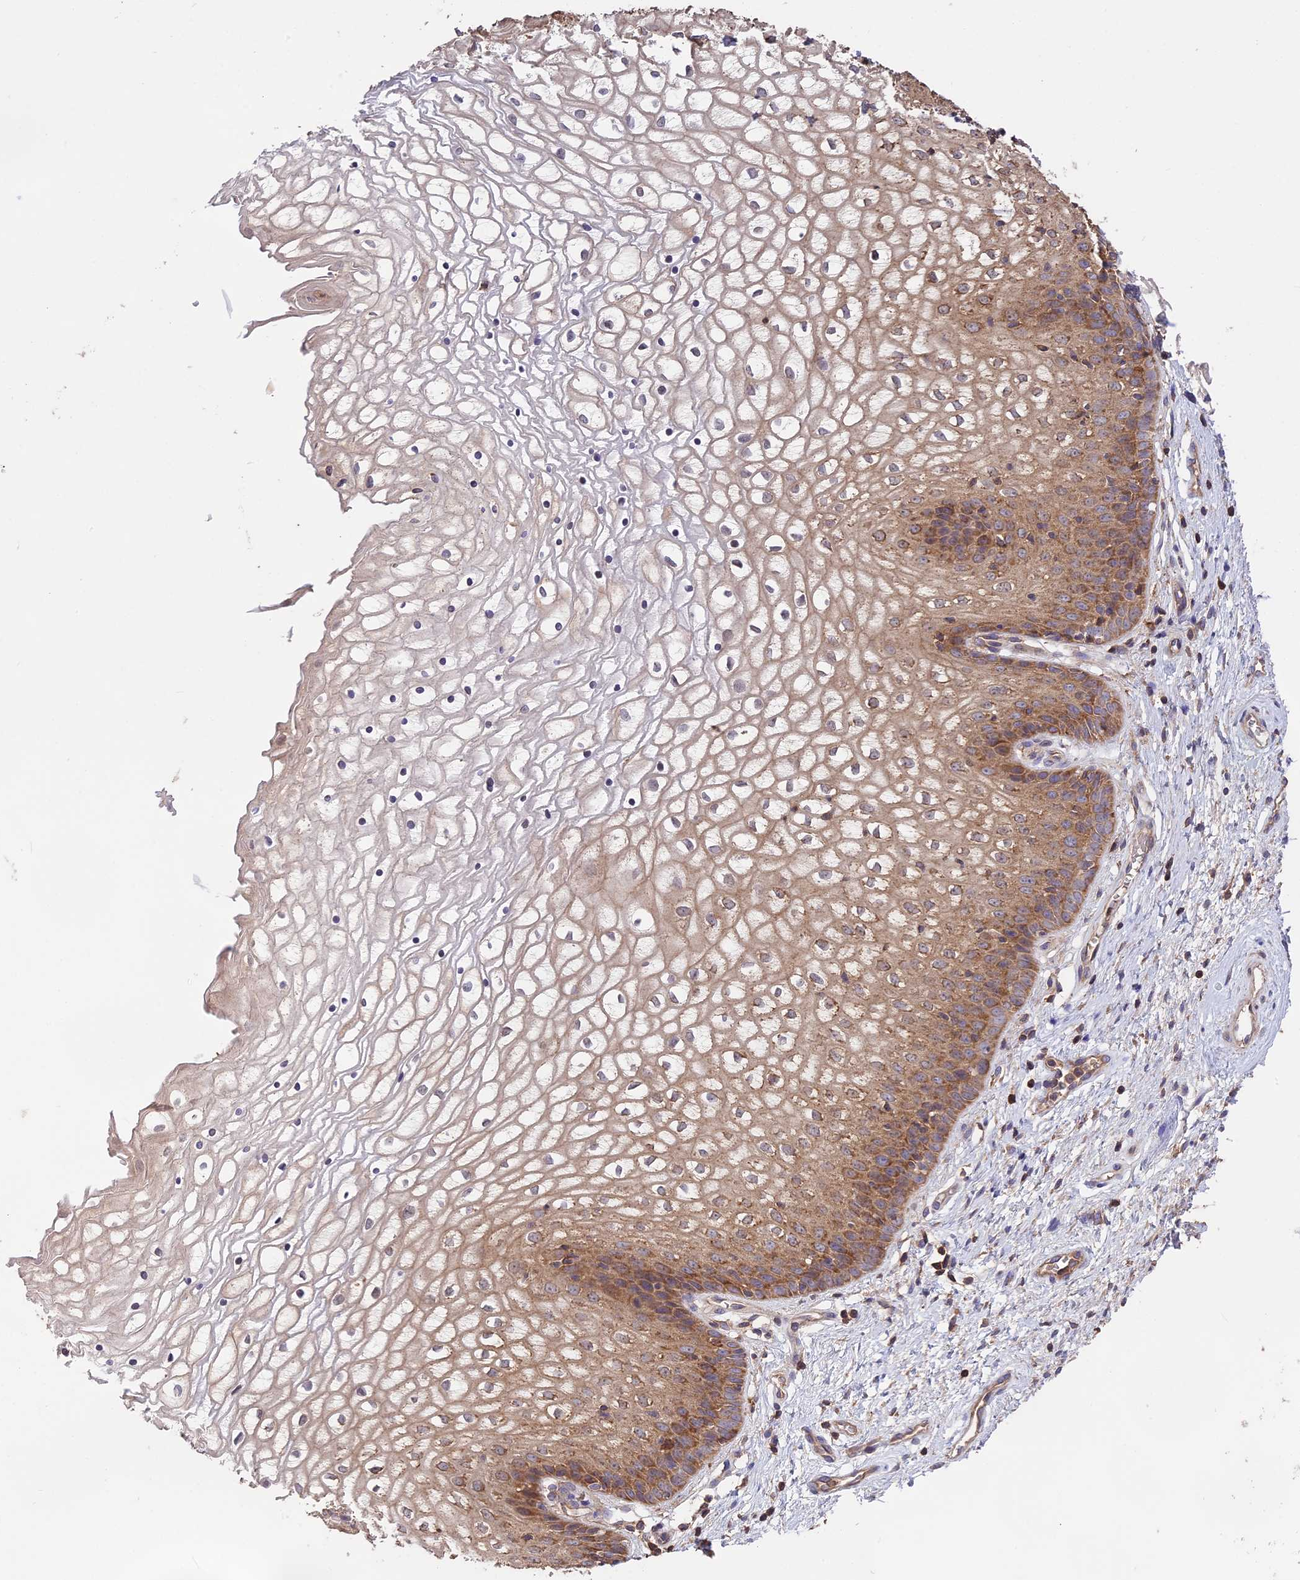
{"staining": {"intensity": "moderate", "quantity": ">75%", "location": "cytoplasmic/membranous"}, "tissue": "vagina", "cell_type": "Squamous epithelial cells", "image_type": "normal", "snomed": [{"axis": "morphology", "description": "Normal tissue, NOS"}, {"axis": "topography", "description": "Vagina"}], "caption": "Vagina stained for a protein reveals moderate cytoplasmic/membranous positivity in squamous epithelial cells. Using DAB (brown) and hematoxylin (blue) stains, captured at high magnification using brightfield microscopy.", "gene": "NUDT8", "patient": {"sex": "female", "age": 34}}